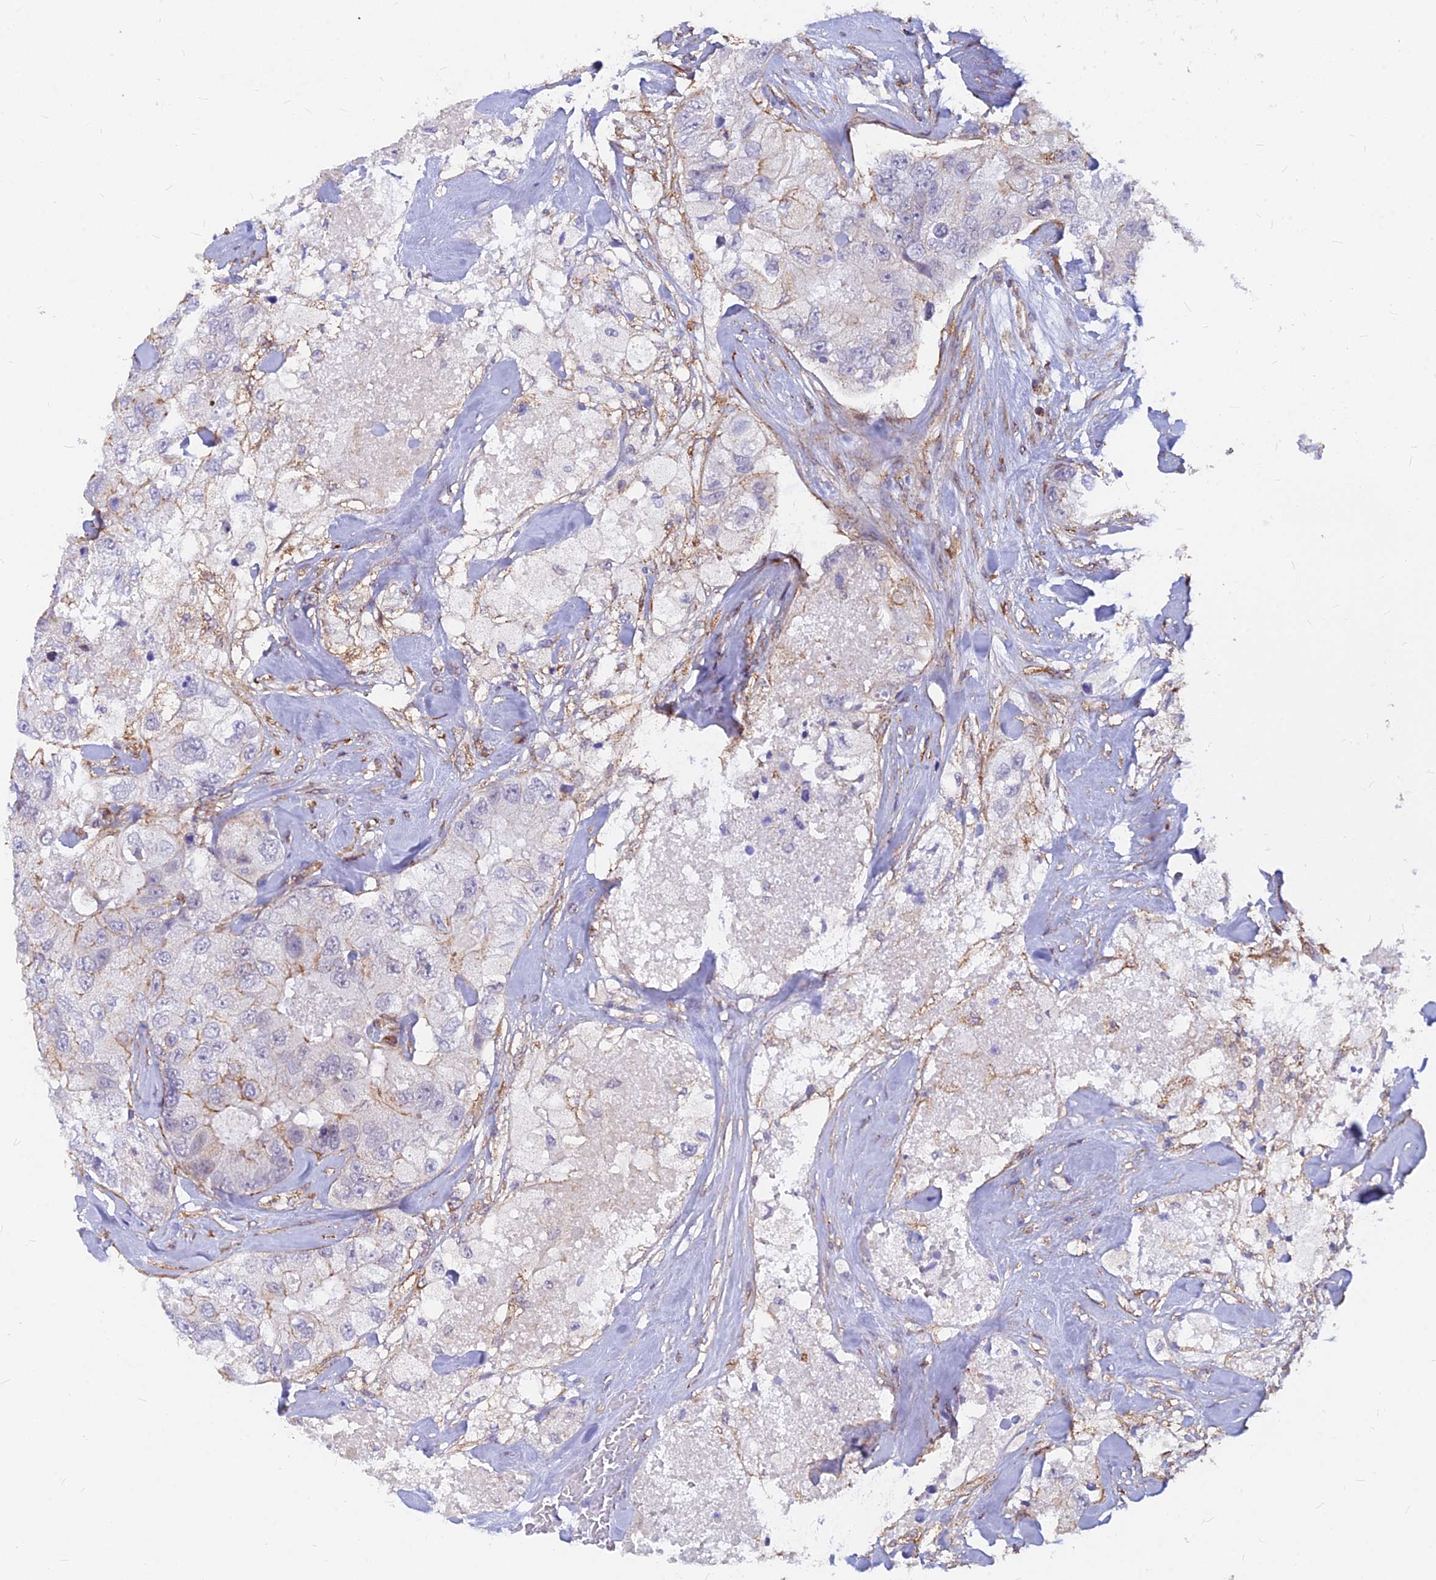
{"staining": {"intensity": "weak", "quantity": "<25%", "location": "cytoplasmic/membranous"}, "tissue": "breast cancer", "cell_type": "Tumor cells", "image_type": "cancer", "snomed": [{"axis": "morphology", "description": "Duct carcinoma"}, {"axis": "topography", "description": "Breast"}], "caption": "Immunohistochemical staining of human breast infiltrating ductal carcinoma exhibits no significant staining in tumor cells. (Stains: DAB (3,3'-diaminobenzidine) IHC with hematoxylin counter stain, Microscopy: brightfield microscopy at high magnification).", "gene": "VSTM2L", "patient": {"sex": "female", "age": 62}}